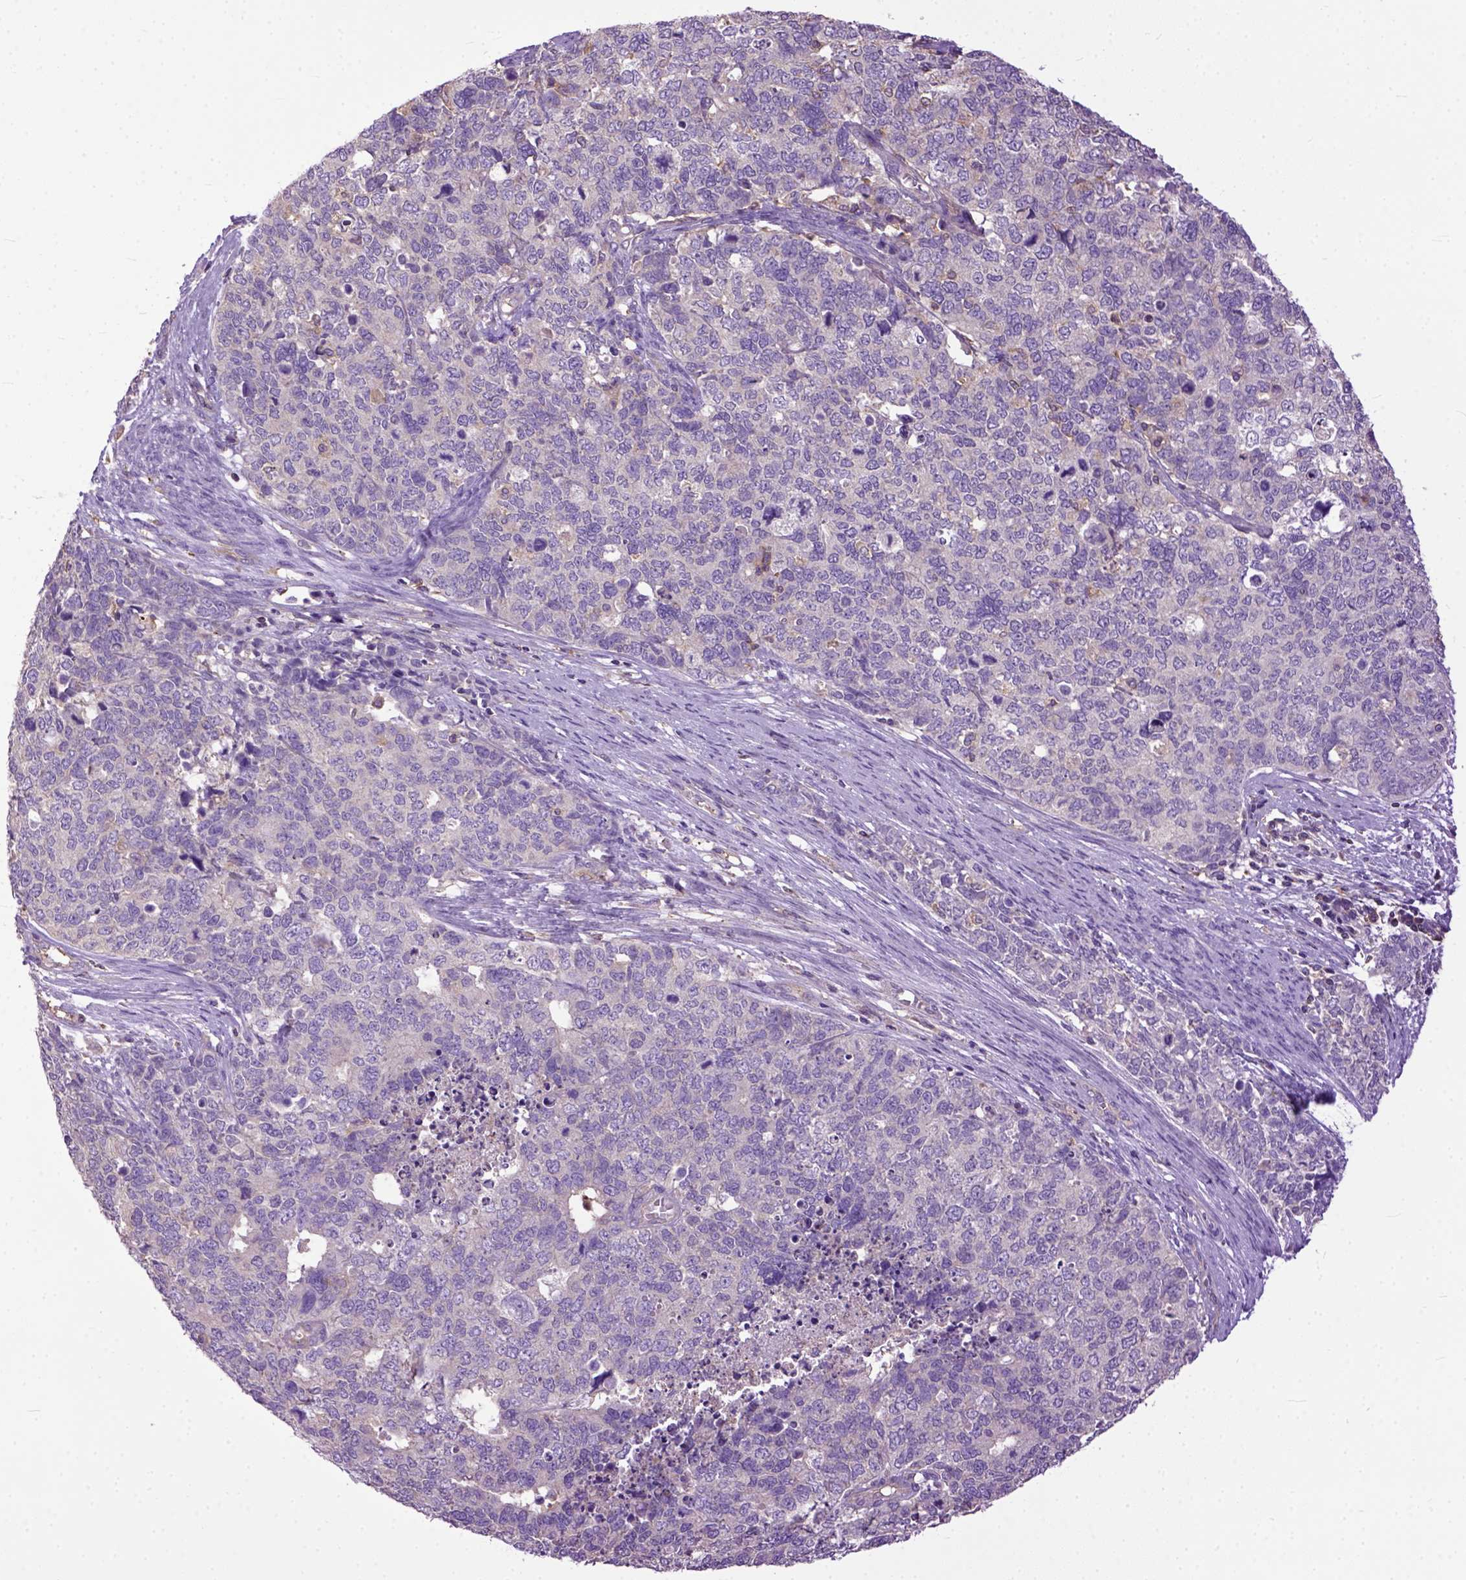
{"staining": {"intensity": "negative", "quantity": "none", "location": "none"}, "tissue": "cervical cancer", "cell_type": "Tumor cells", "image_type": "cancer", "snomed": [{"axis": "morphology", "description": "Squamous cell carcinoma, NOS"}, {"axis": "topography", "description": "Cervix"}], "caption": "This is an immunohistochemistry (IHC) image of human cervical cancer. There is no staining in tumor cells.", "gene": "NAMPT", "patient": {"sex": "female", "age": 63}}